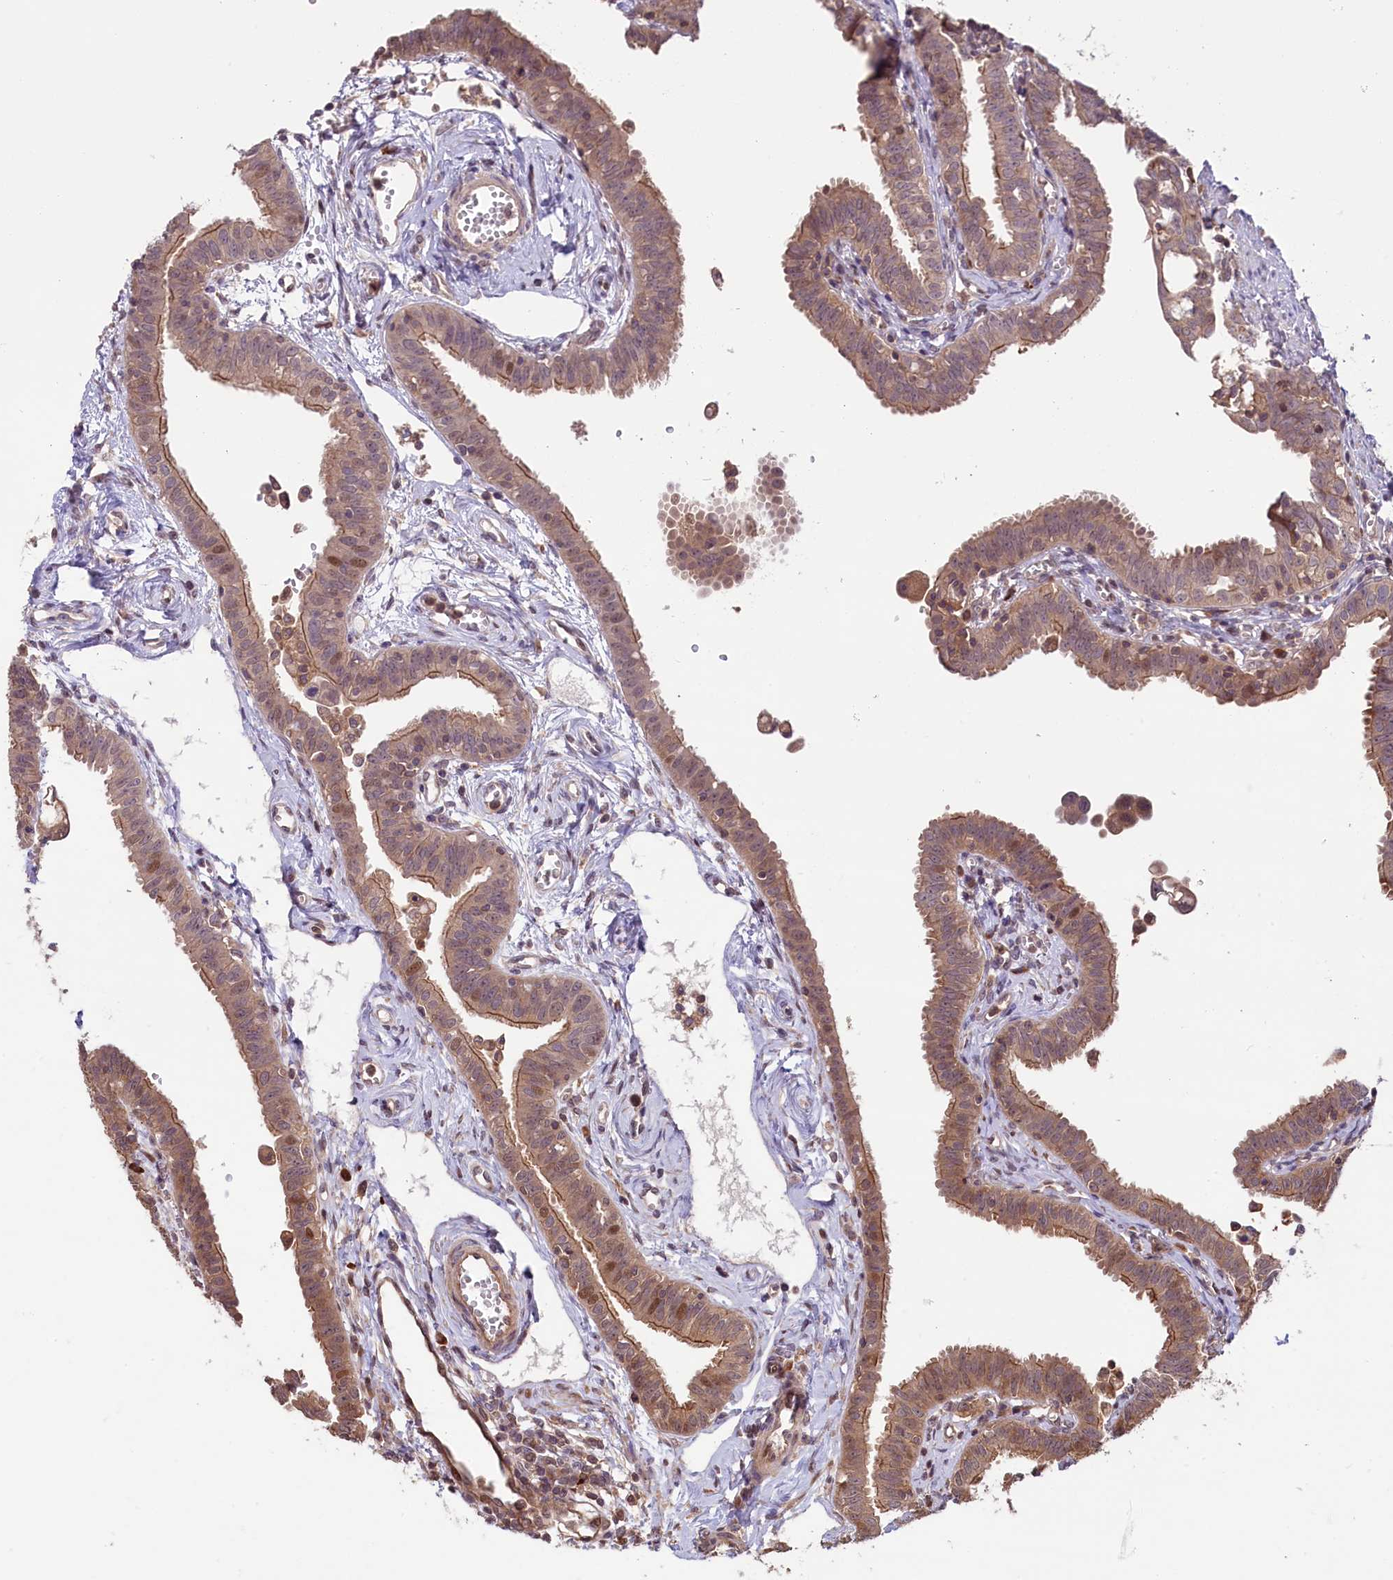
{"staining": {"intensity": "strong", "quantity": "<25%", "location": "cytoplasmic/membranous,nuclear"}, "tissue": "fallopian tube", "cell_type": "Glandular cells", "image_type": "normal", "snomed": [{"axis": "morphology", "description": "Normal tissue, NOS"}, {"axis": "morphology", "description": "Carcinoma, NOS"}, {"axis": "topography", "description": "Fallopian tube"}, {"axis": "topography", "description": "Ovary"}], "caption": "High-power microscopy captured an IHC photomicrograph of unremarkable fallopian tube, revealing strong cytoplasmic/membranous,nuclear expression in about <25% of glandular cells. The protein of interest is shown in brown color, while the nuclei are stained blue.", "gene": "RIC8A", "patient": {"sex": "female", "age": 59}}